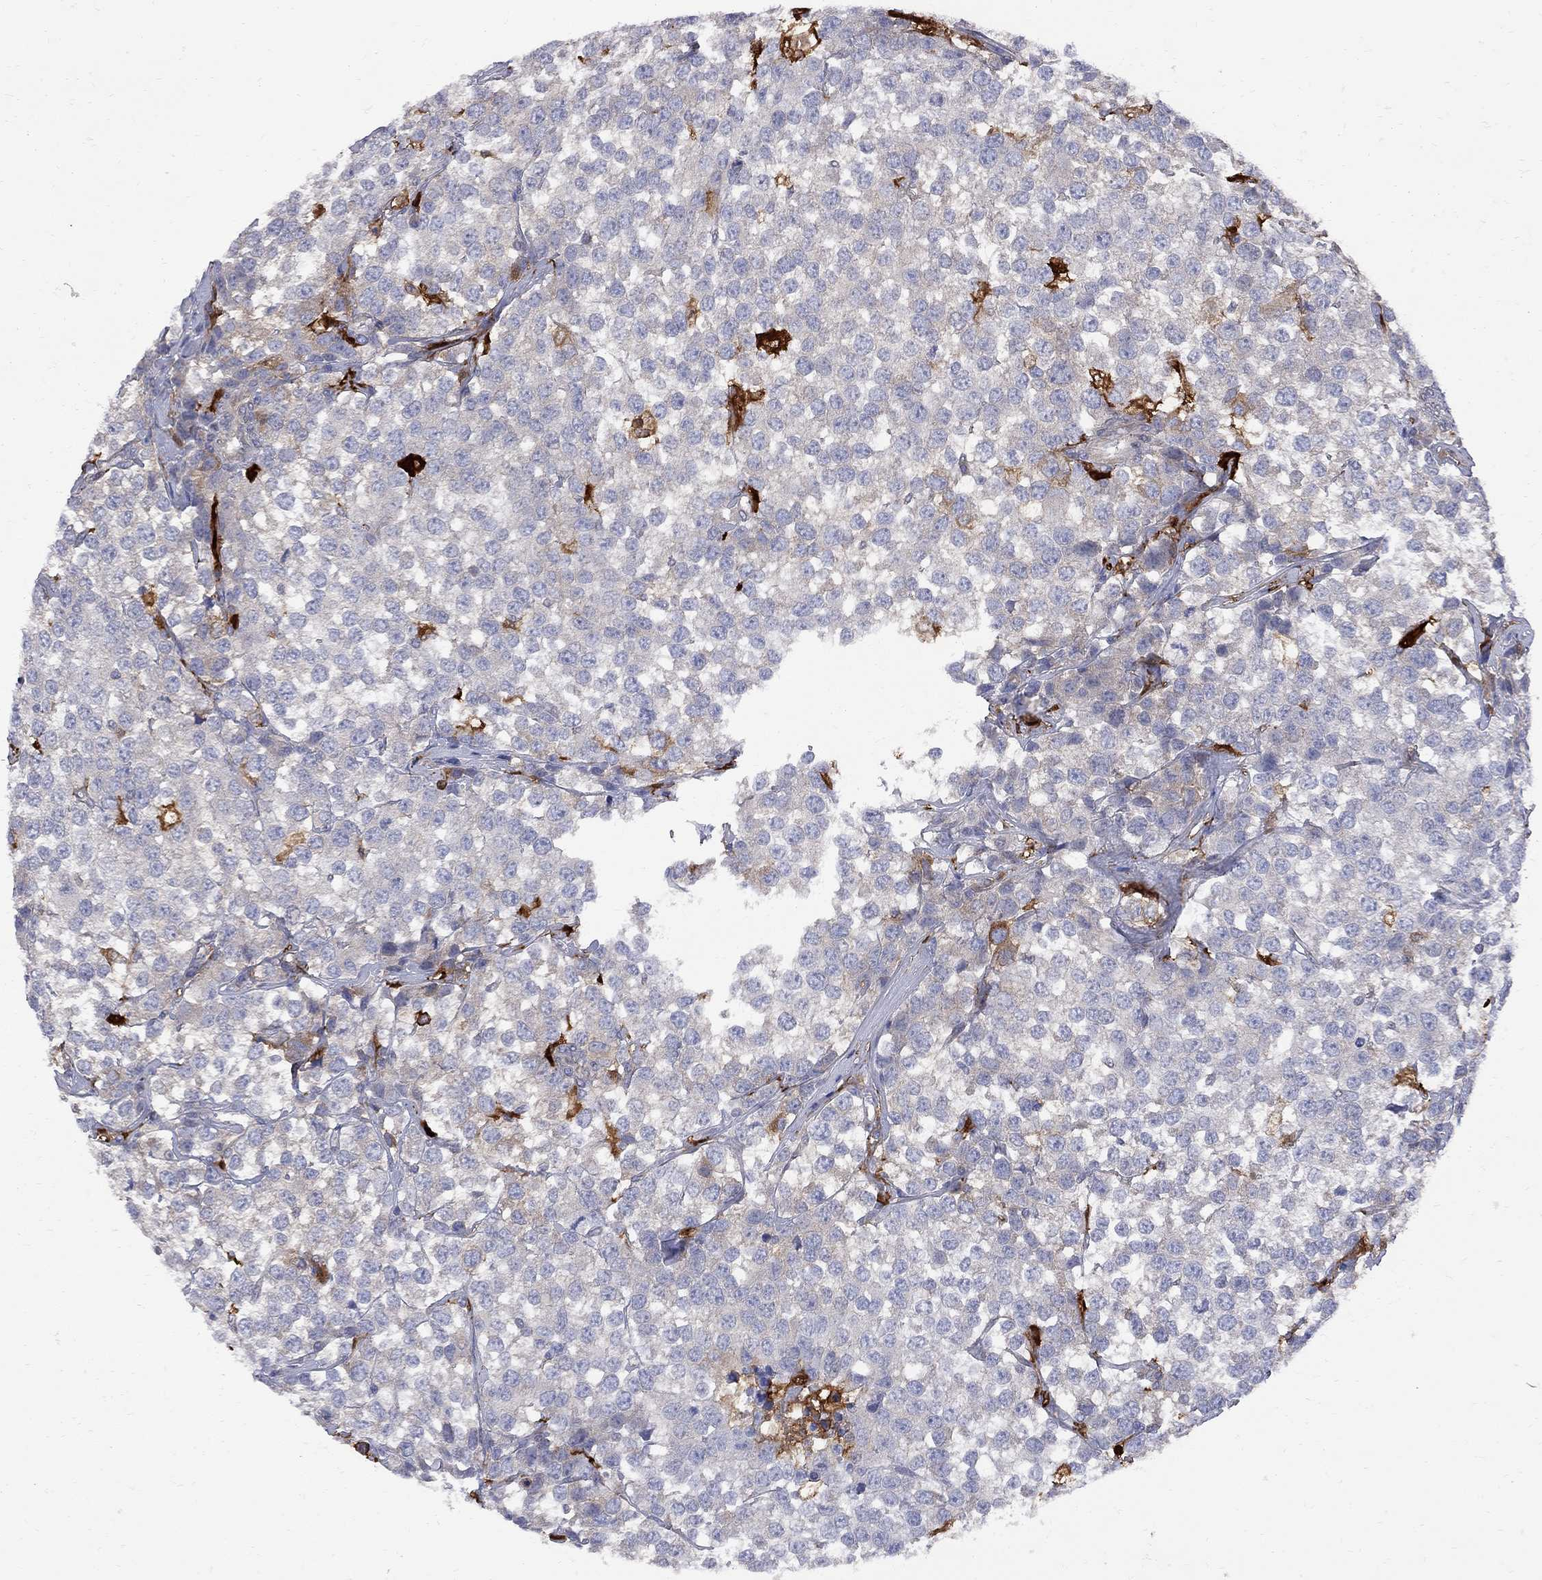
{"staining": {"intensity": "moderate", "quantity": "<25%", "location": "cytoplasmic/membranous"}, "tissue": "testis cancer", "cell_type": "Tumor cells", "image_type": "cancer", "snomed": [{"axis": "morphology", "description": "Seminoma, NOS"}, {"axis": "topography", "description": "Testis"}], "caption": "Moderate cytoplasmic/membranous staining is identified in about <25% of tumor cells in testis cancer.", "gene": "MTHFR", "patient": {"sex": "male", "age": 59}}